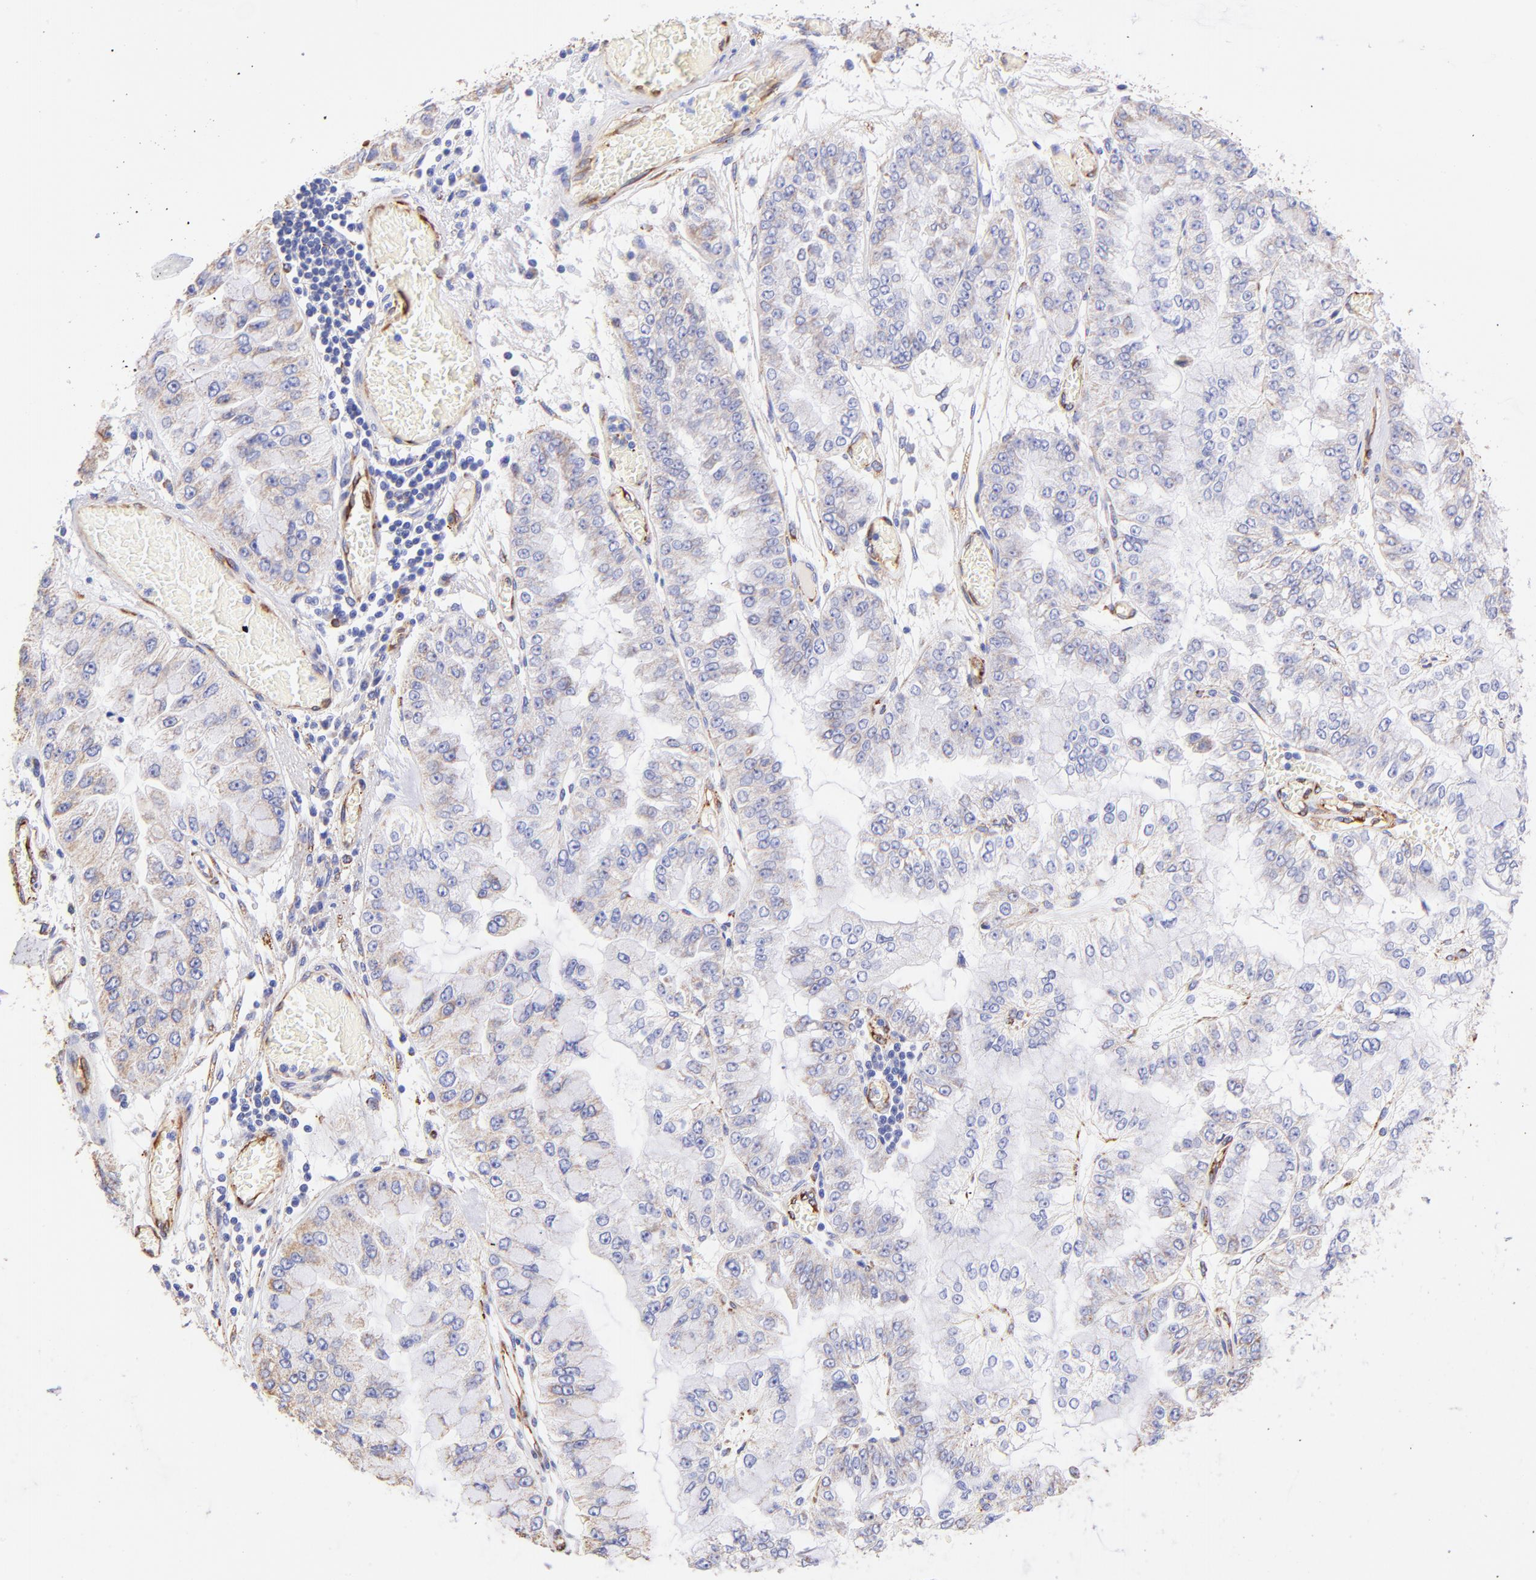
{"staining": {"intensity": "weak", "quantity": "25%-75%", "location": "cytoplasmic/membranous"}, "tissue": "liver cancer", "cell_type": "Tumor cells", "image_type": "cancer", "snomed": [{"axis": "morphology", "description": "Cholangiocarcinoma"}, {"axis": "topography", "description": "Liver"}], "caption": "Weak cytoplasmic/membranous expression for a protein is identified in approximately 25%-75% of tumor cells of cholangiocarcinoma (liver) using immunohistochemistry.", "gene": "SPARC", "patient": {"sex": "female", "age": 79}}